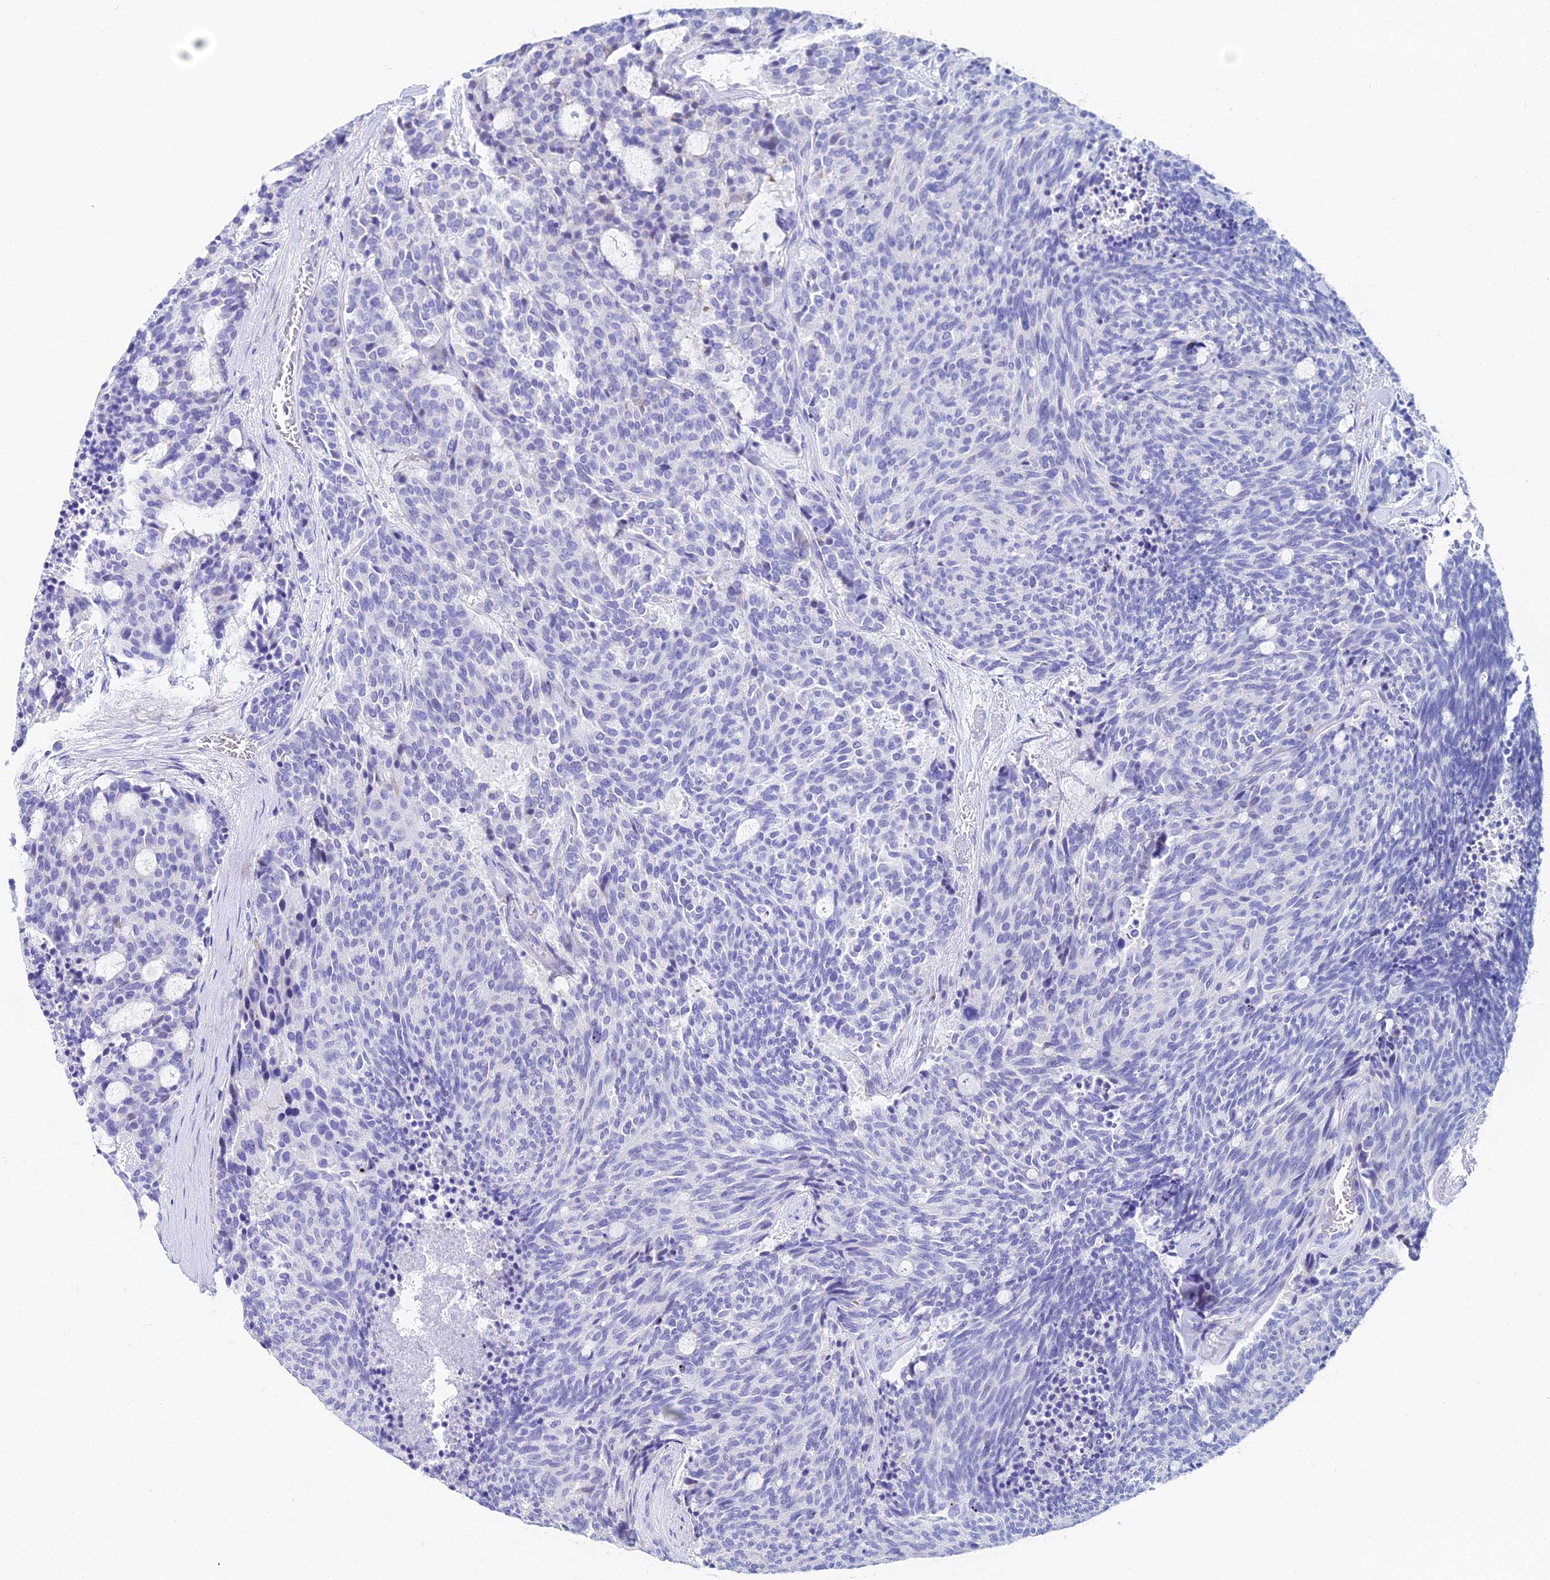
{"staining": {"intensity": "negative", "quantity": "none", "location": "none"}, "tissue": "carcinoid", "cell_type": "Tumor cells", "image_type": "cancer", "snomed": [{"axis": "morphology", "description": "Carcinoid, malignant, NOS"}, {"axis": "topography", "description": "Pancreas"}], "caption": "Protein analysis of carcinoid (malignant) demonstrates no significant expression in tumor cells.", "gene": "HSPA1L", "patient": {"sex": "female", "age": 54}}